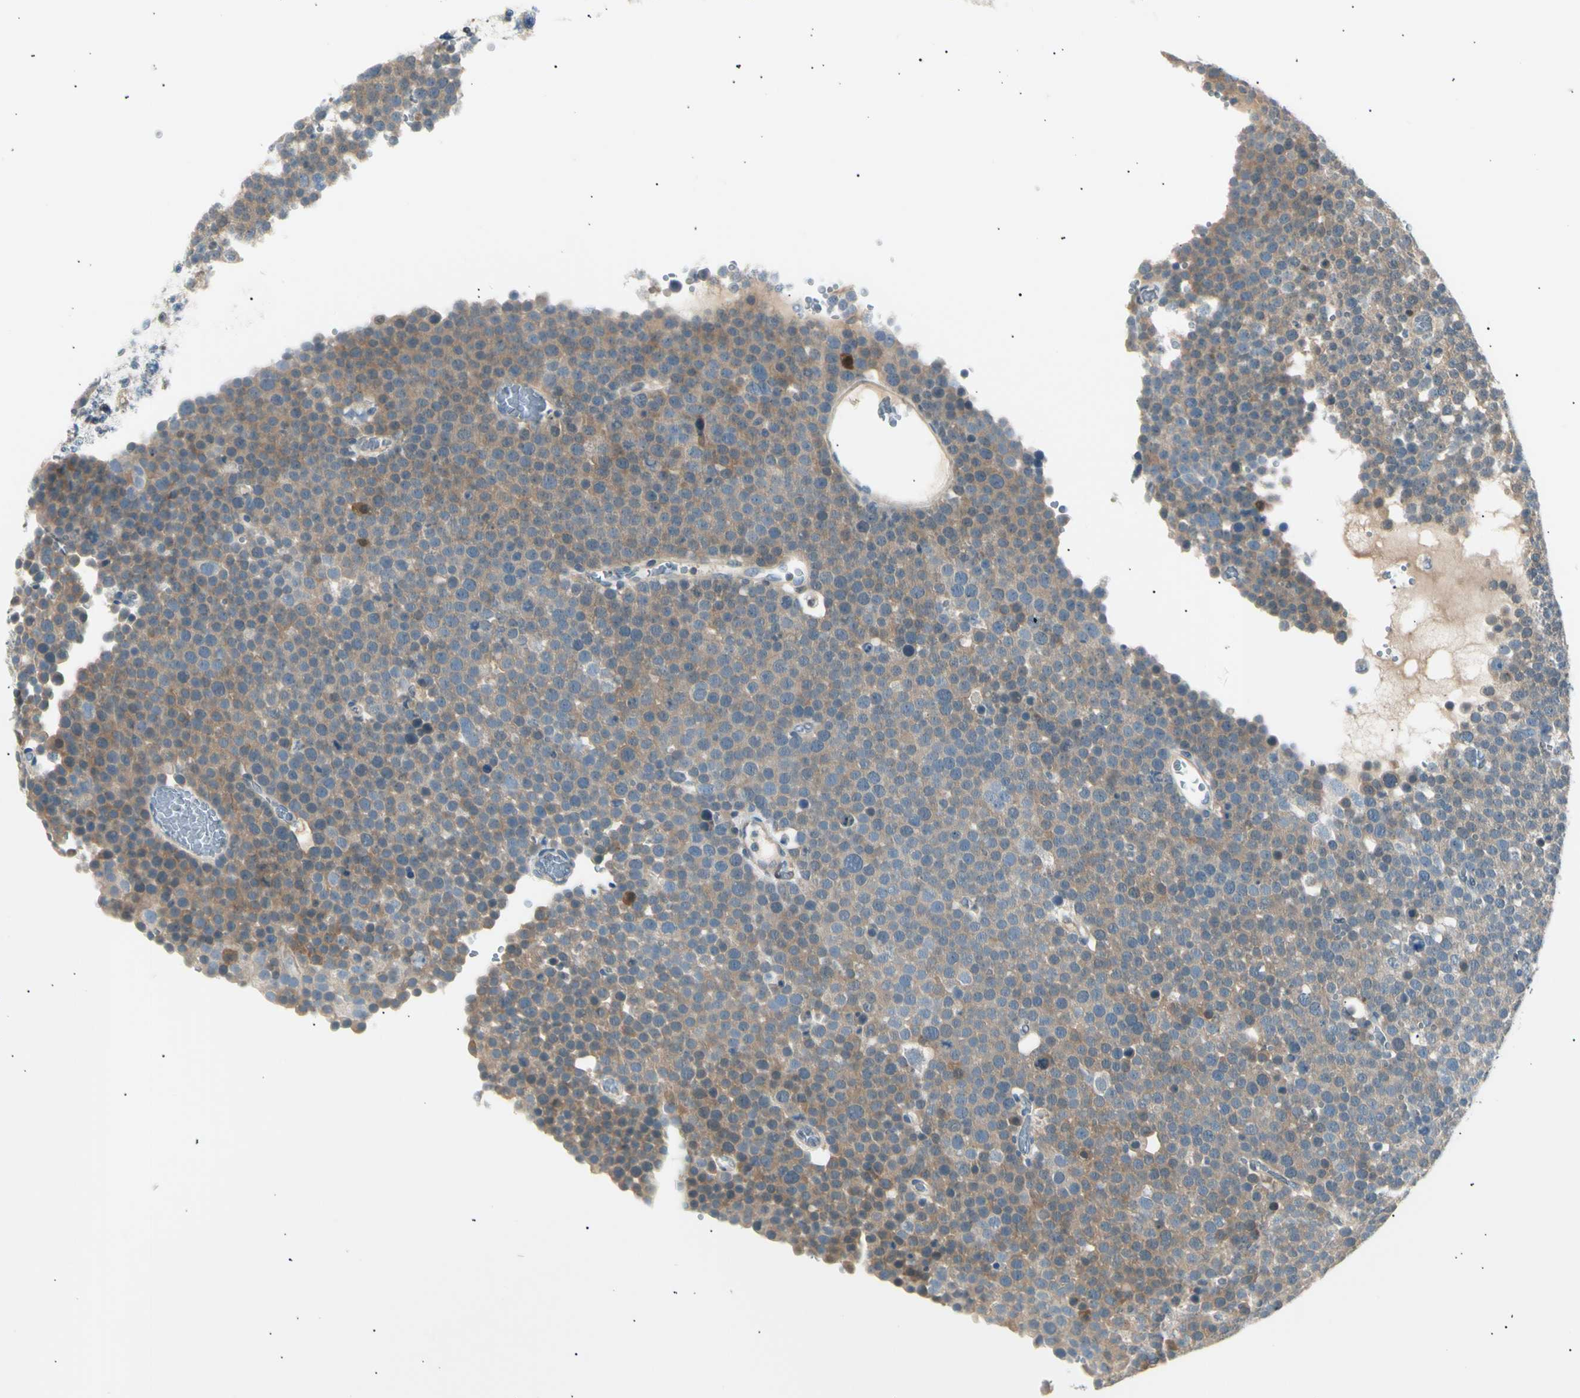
{"staining": {"intensity": "moderate", "quantity": ">75%", "location": "cytoplasmic/membranous"}, "tissue": "testis cancer", "cell_type": "Tumor cells", "image_type": "cancer", "snomed": [{"axis": "morphology", "description": "Seminoma, NOS"}, {"axis": "topography", "description": "Testis"}], "caption": "Protein expression analysis of human testis cancer reveals moderate cytoplasmic/membranous staining in approximately >75% of tumor cells.", "gene": "LHPP", "patient": {"sex": "male", "age": 71}}